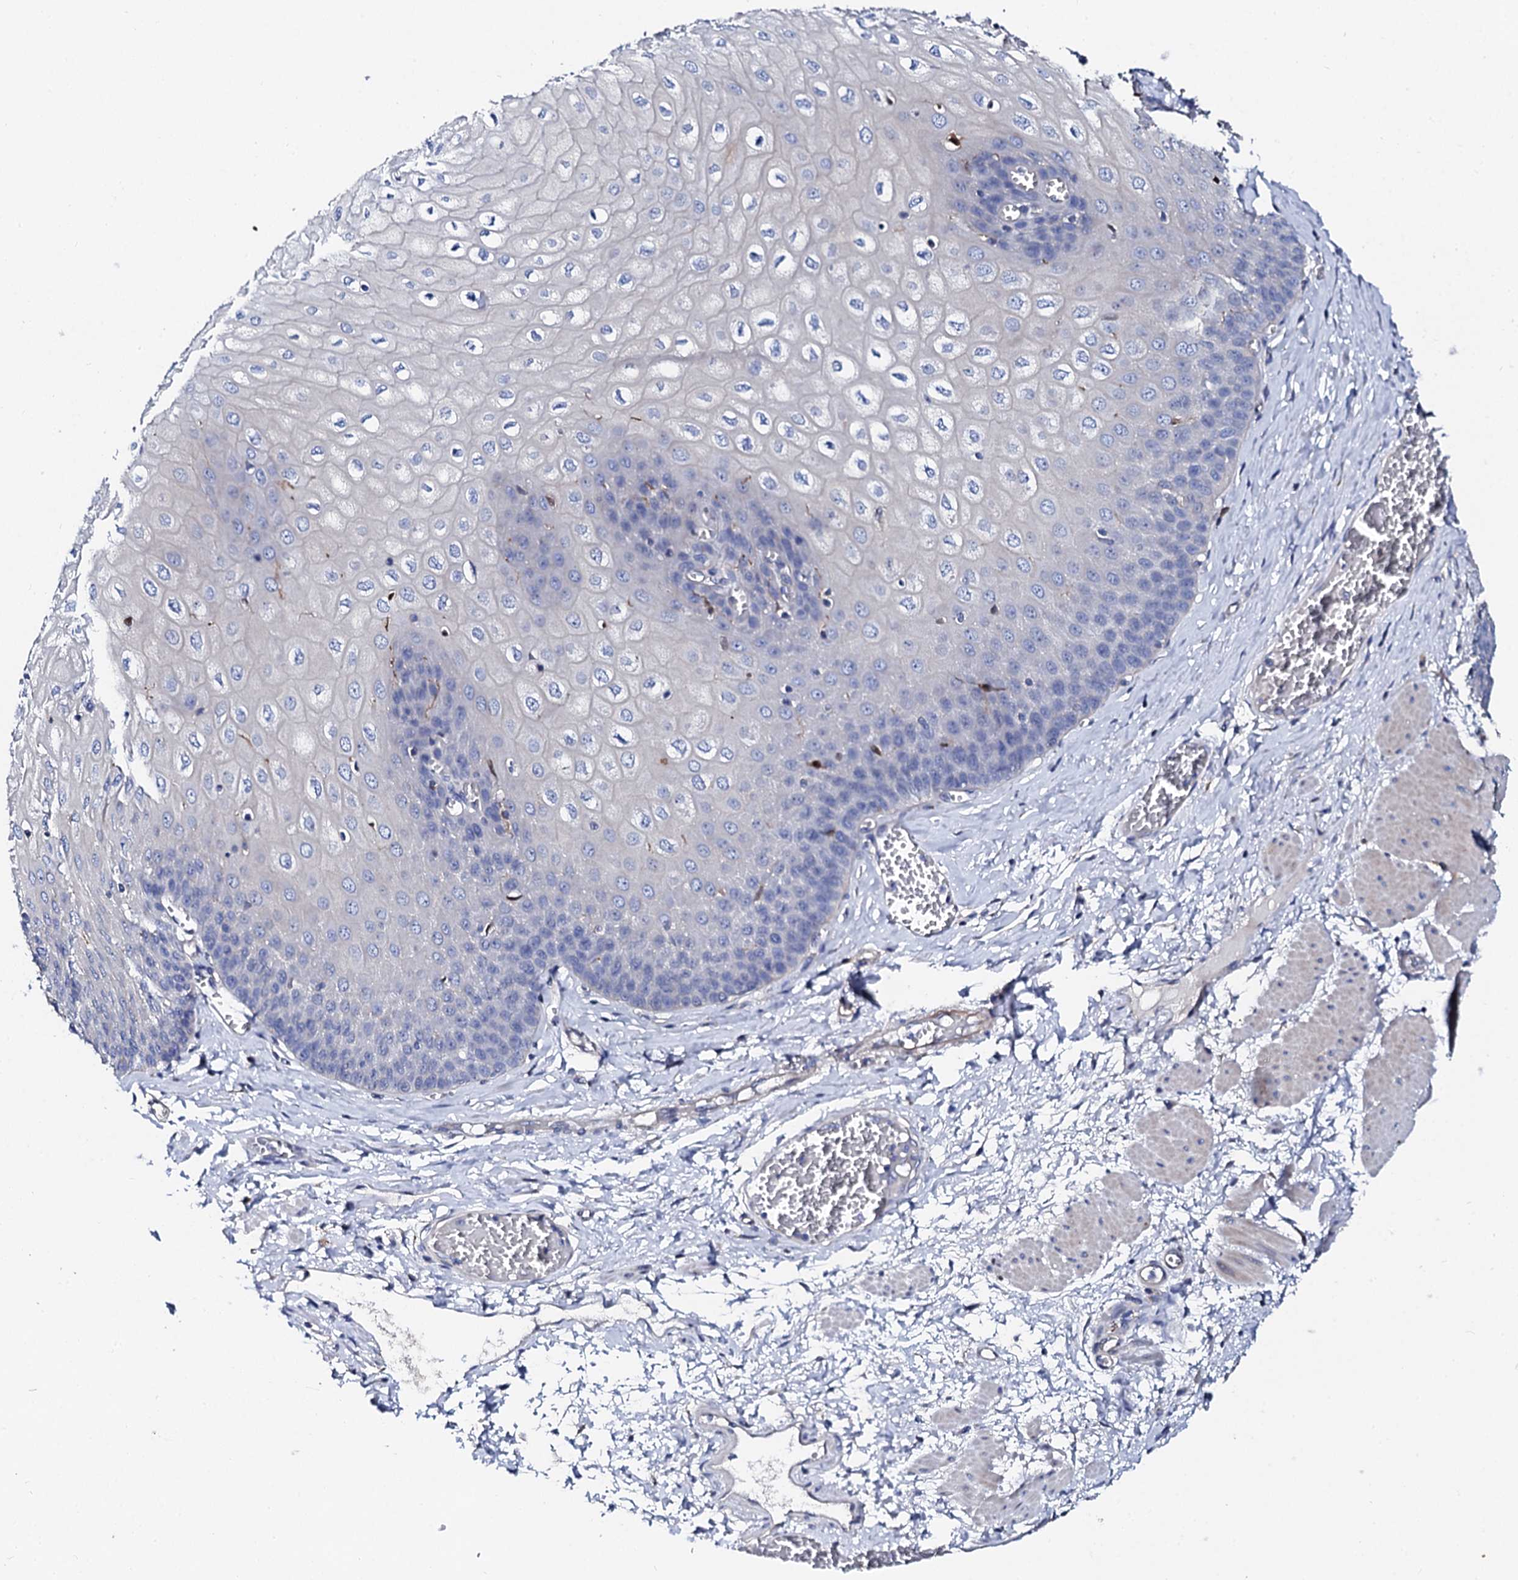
{"staining": {"intensity": "negative", "quantity": "none", "location": "none"}, "tissue": "esophagus", "cell_type": "Squamous epithelial cells", "image_type": "normal", "snomed": [{"axis": "morphology", "description": "Normal tissue, NOS"}, {"axis": "topography", "description": "Esophagus"}], "caption": "Human esophagus stained for a protein using immunohistochemistry (IHC) reveals no positivity in squamous epithelial cells.", "gene": "KLHL32", "patient": {"sex": "male", "age": 60}}